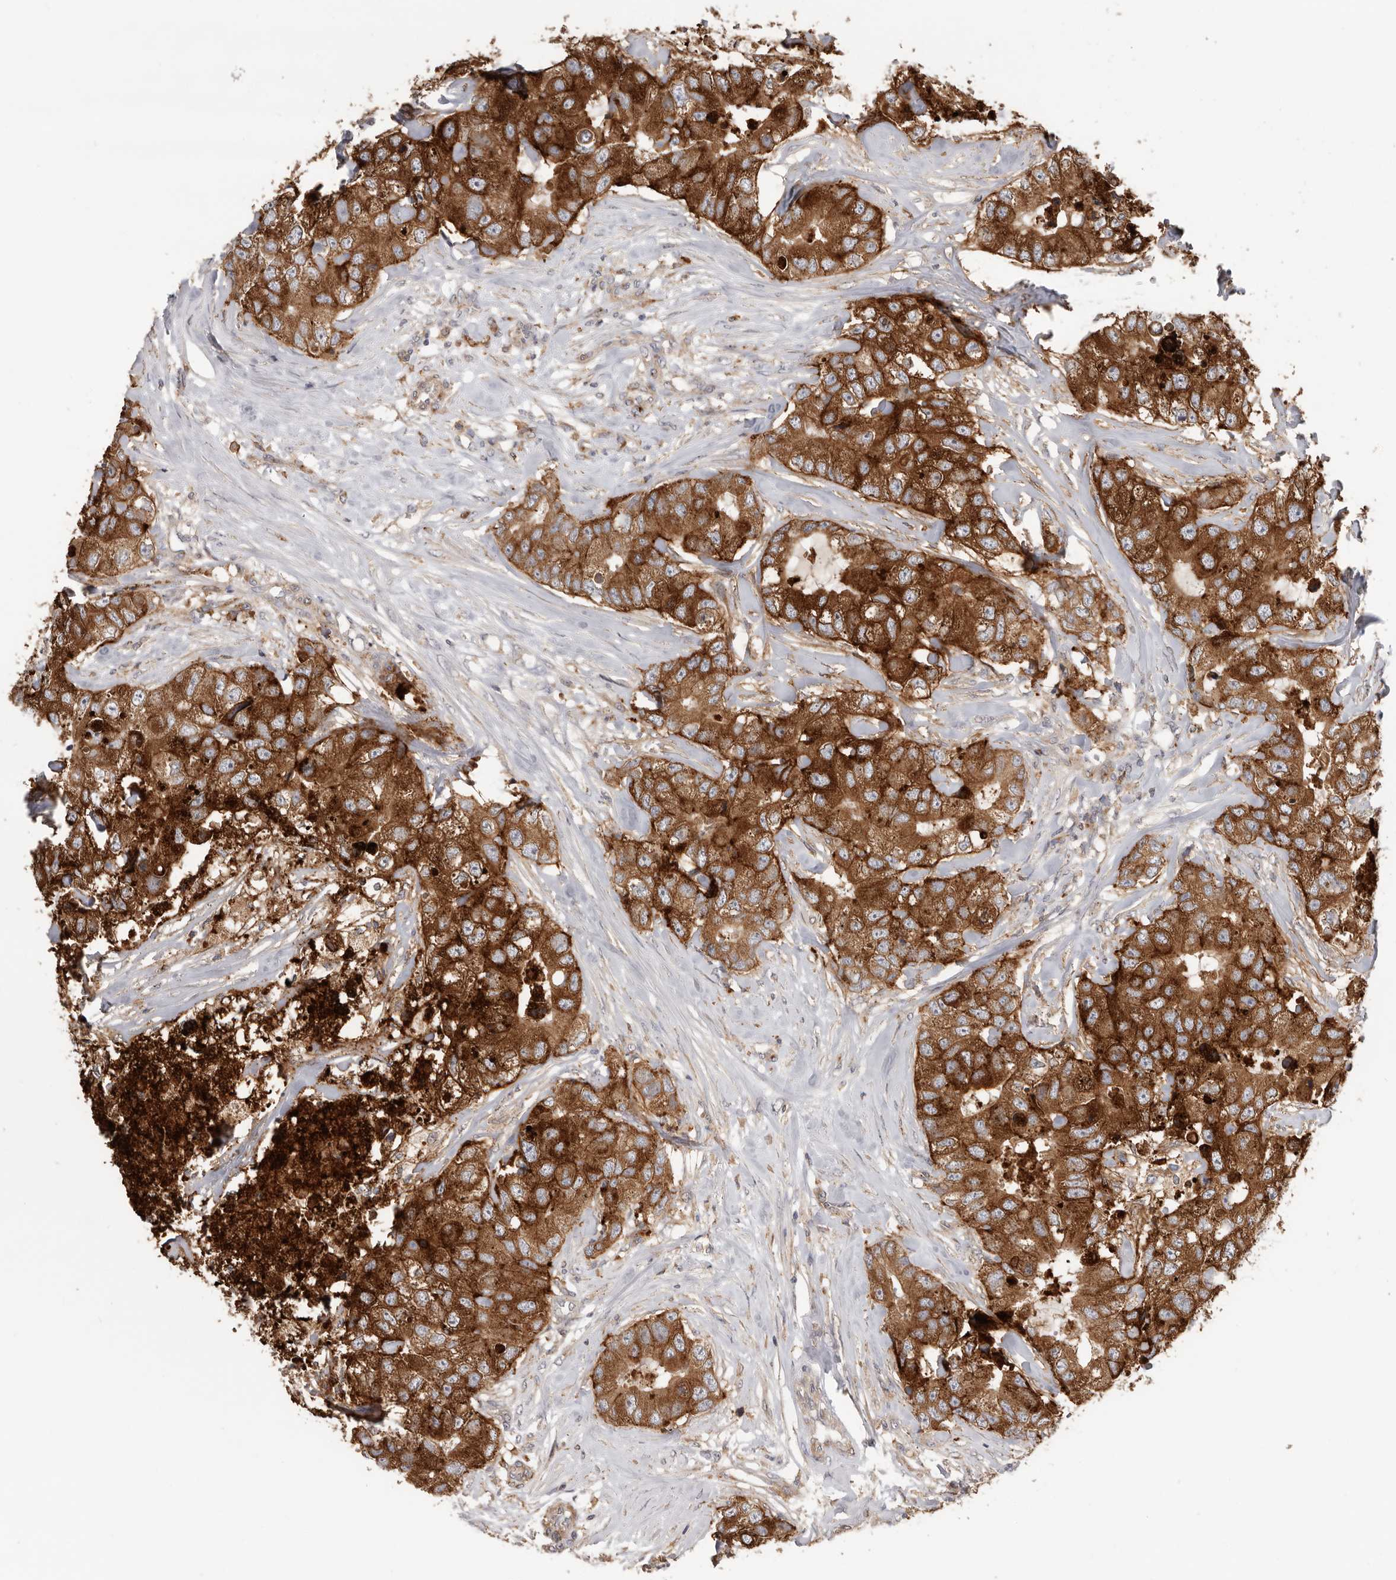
{"staining": {"intensity": "strong", "quantity": ">75%", "location": "cytoplasmic/membranous"}, "tissue": "breast cancer", "cell_type": "Tumor cells", "image_type": "cancer", "snomed": [{"axis": "morphology", "description": "Duct carcinoma"}, {"axis": "topography", "description": "Breast"}], "caption": "Immunohistochemical staining of human intraductal carcinoma (breast) shows high levels of strong cytoplasmic/membranous protein staining in approximately >75% of tumor cells.", "gene": "TFRC", "patient": {"sex": "female", "age": 62}}